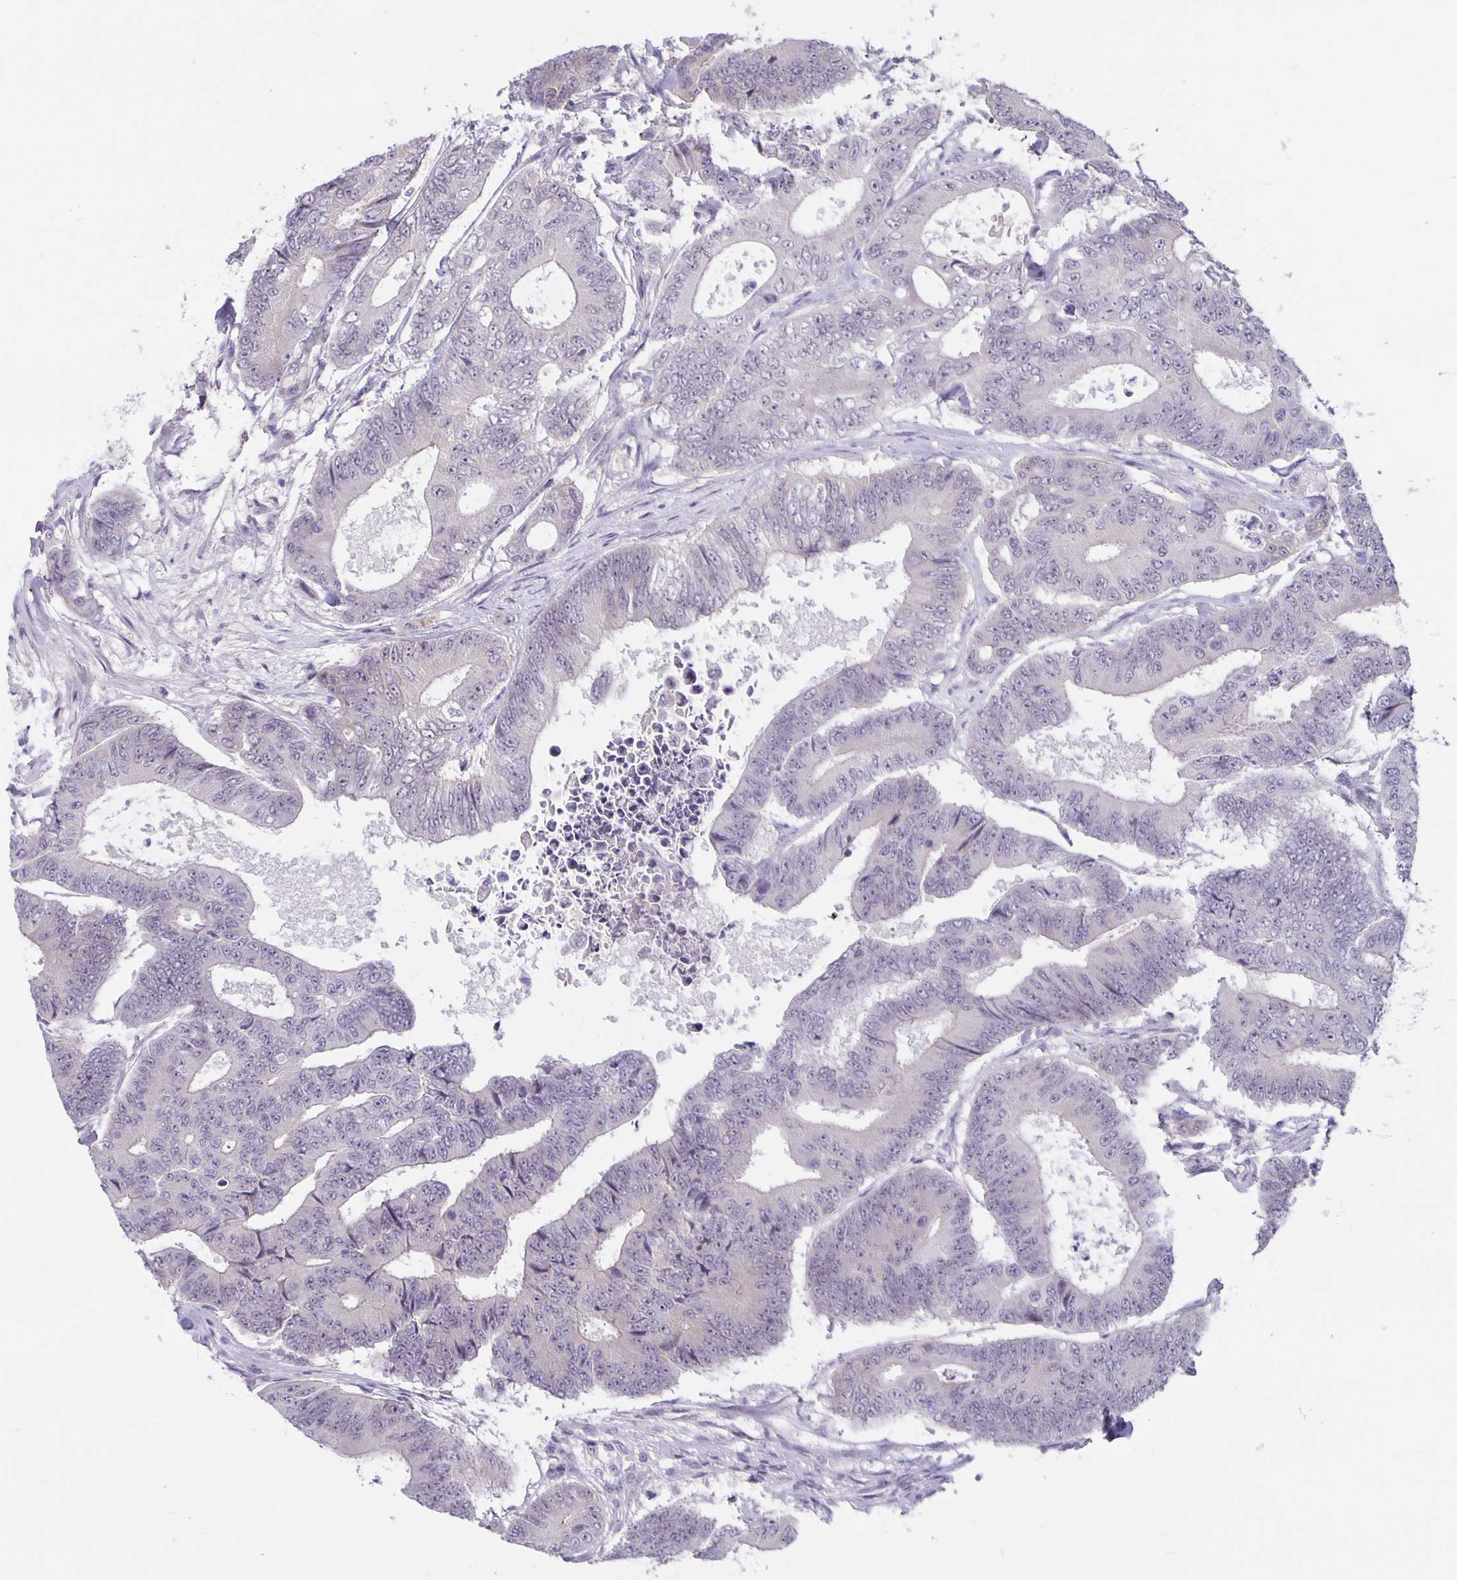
{"staining": {"intensity": "negative", "quantity": "none", "location": "none"}, "tissue": "colorectal cancer", "cell_type": "Tumor cells", "image_type": "cancer", "snomed": [{"axis": "morphology", "description": "Adenocarcinoma, NOS"}, {"axis": "topography", "description": "Colon"}], "caption": "Immunohistochemistry histopathology image of colorectal cancer stained for a protein (brown), which reveals no expression in tumor cells. (DAB (3,3'-diaminobenzidine) IHC with hematoxylin counter stain).", "gene": "ARVCF", "patient": {"sex": "female", "age": 48}}